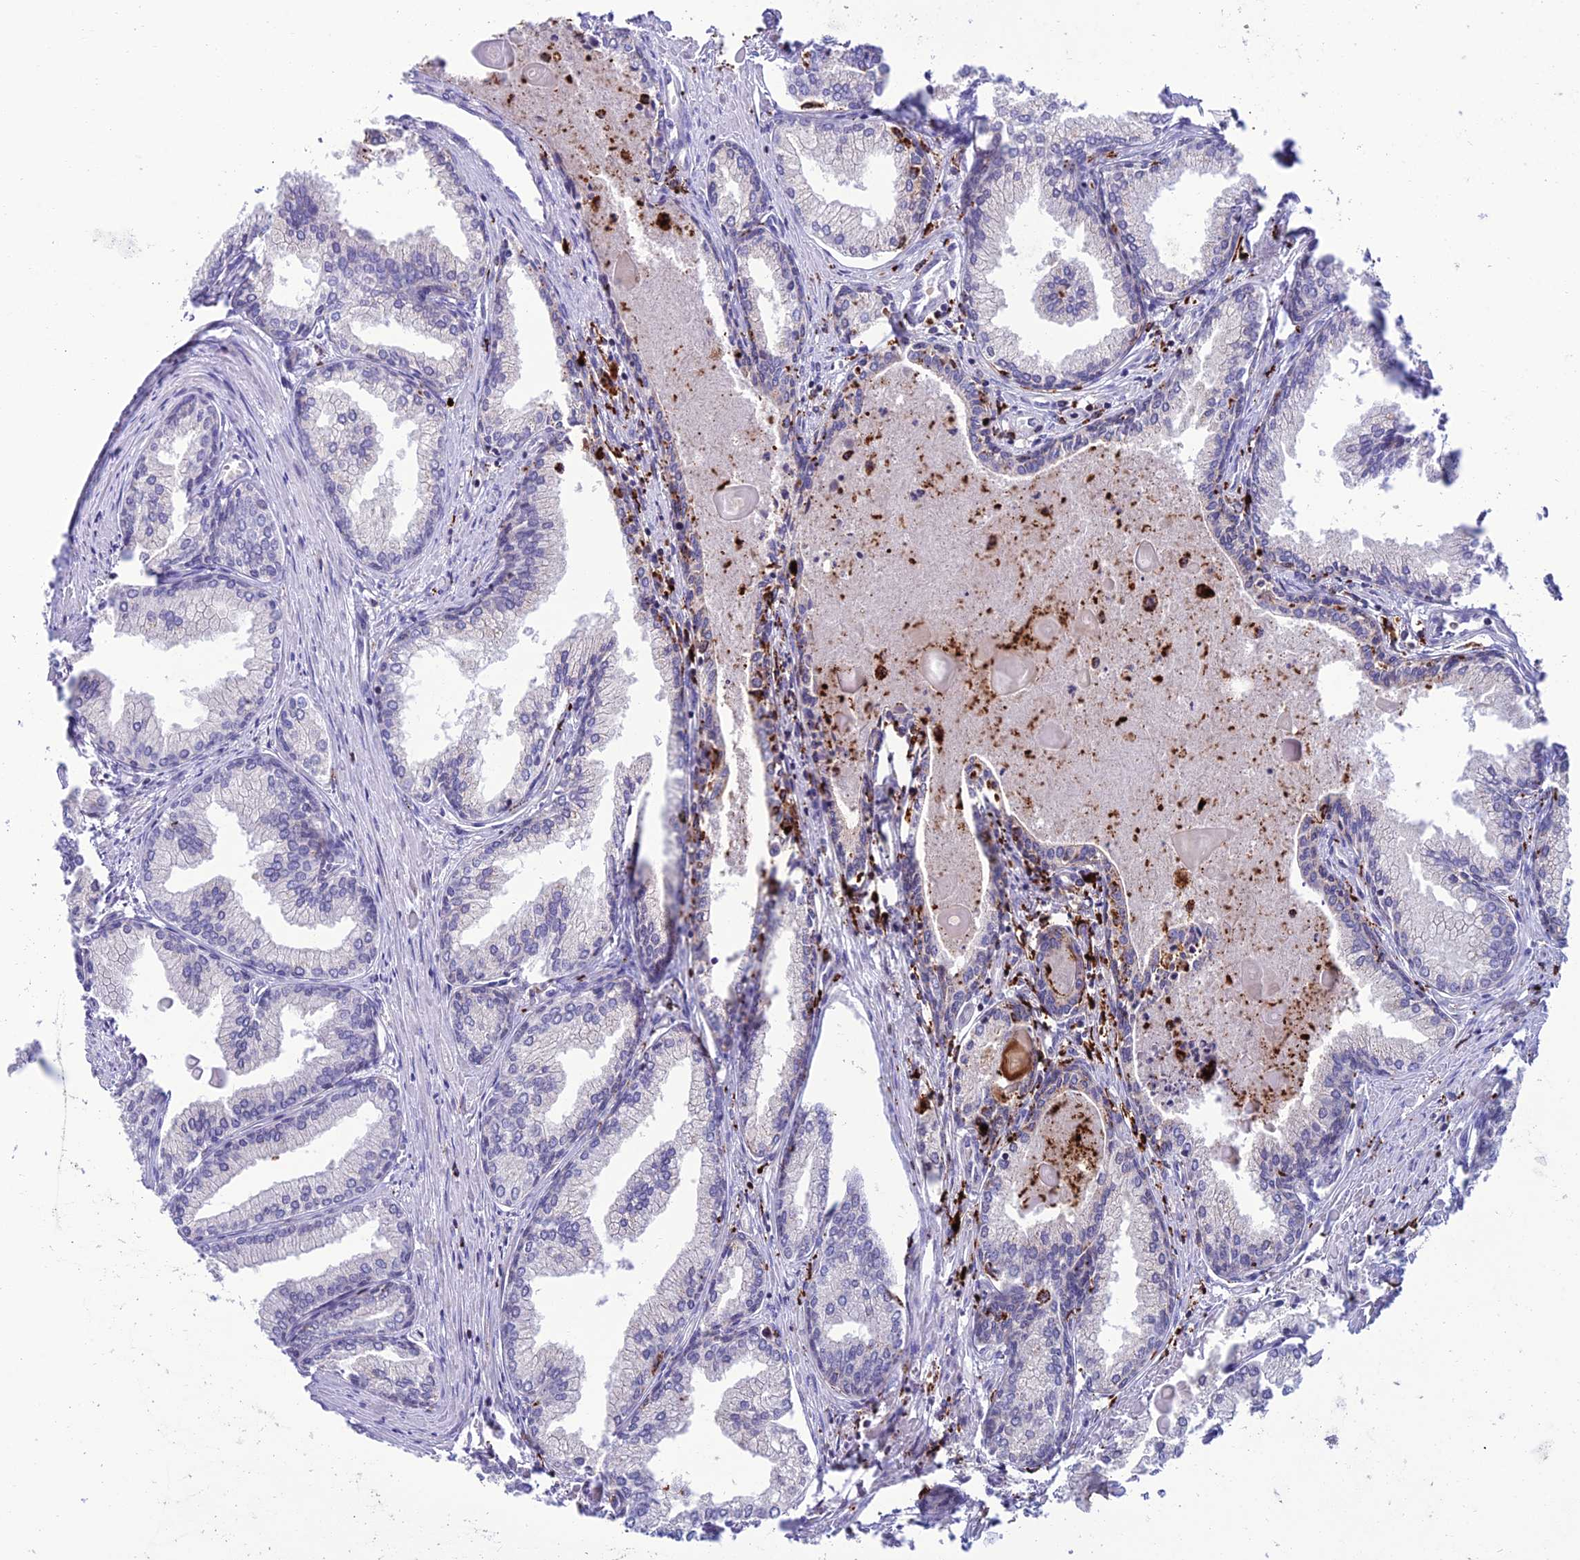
{"staining": {"intensity": "weak", "quantity": "<25%", "location": "cytoplasmic/membranous"}, "tissue": "prostate cancer", "cell_type": "Tumor cells", "image_type": "cancer", "snomed": [{"axis": "morphology", "description": "Adenocarcinoma, High grade"}, {"axis": "topography", "description": "Prostate"}], "caption": "High magnification brightfield microscopy of prostate cancer (adenocarcinoma (high-grade)) stained with DAB (3,3'-diaminobenzidine) (brown) and counterstained with hematoxylin (blue): tumor cells show no significant staining.", "gene": "ARHGEF18", "patient": {"sex": "male", "age": 68}}